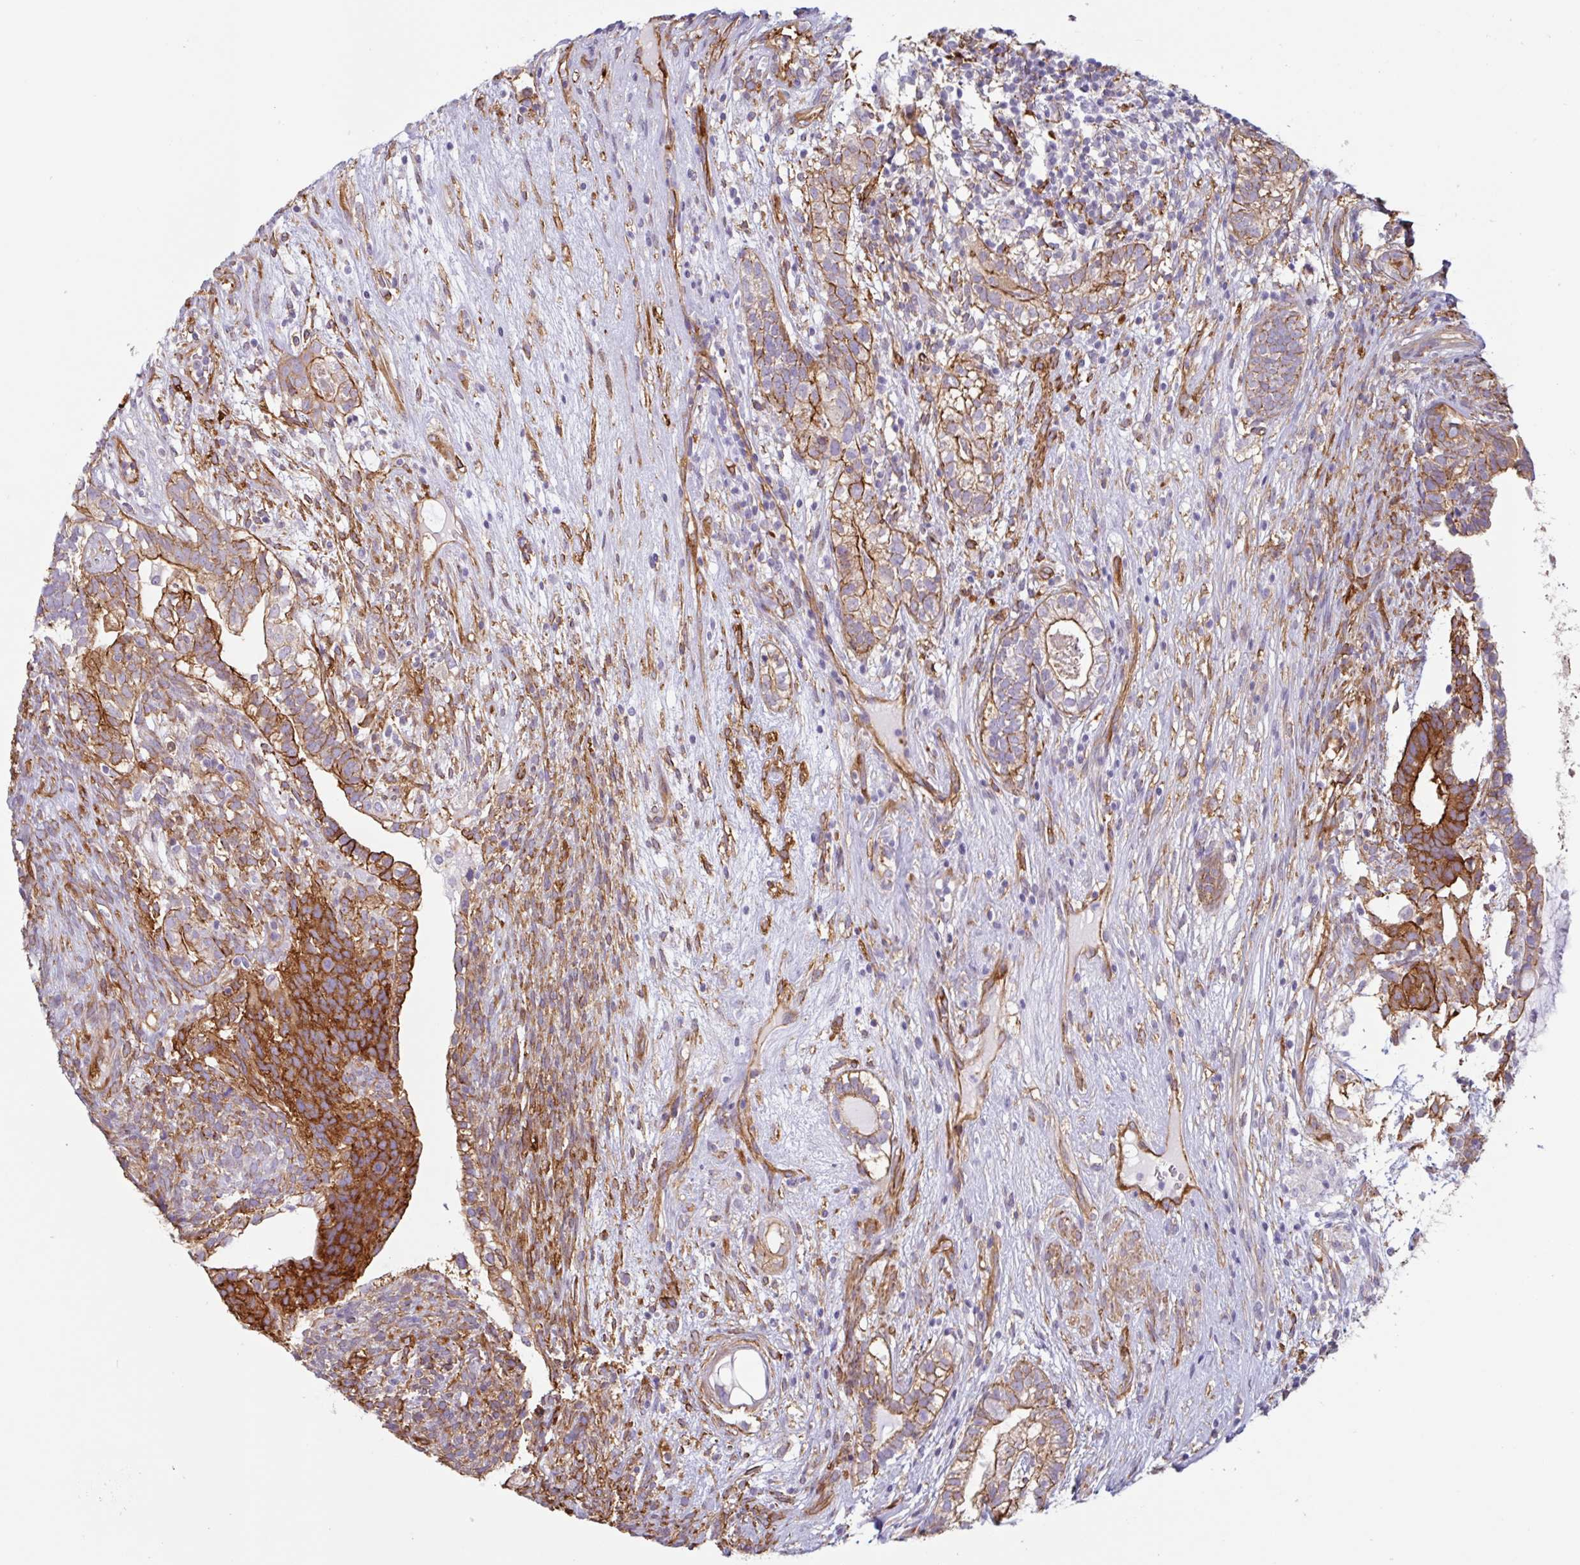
{"staining": {"intensity": "strong", "quantity": ">75%", "location": "cytoplasmic/membranous"}, "tissue": "testis cancer", "cell_type": "Tumor cells", "image_type": "cancer", "snomed": [{"axis": "morphology", "description": "Seminoma, NOS"}, {"axis": "morphology", "description": "Carcinoma, Embryonal, NOS"}, {"axis": "topography", "description": "Testis"}], "caption": "A brown stain shows strong cytoplasmic/membranous expression of a protein in human testis cancer (embryonal carcinoma) tumor cells.", "gene": "MYH10", "patient": {"sex": "male", "age": 41}}